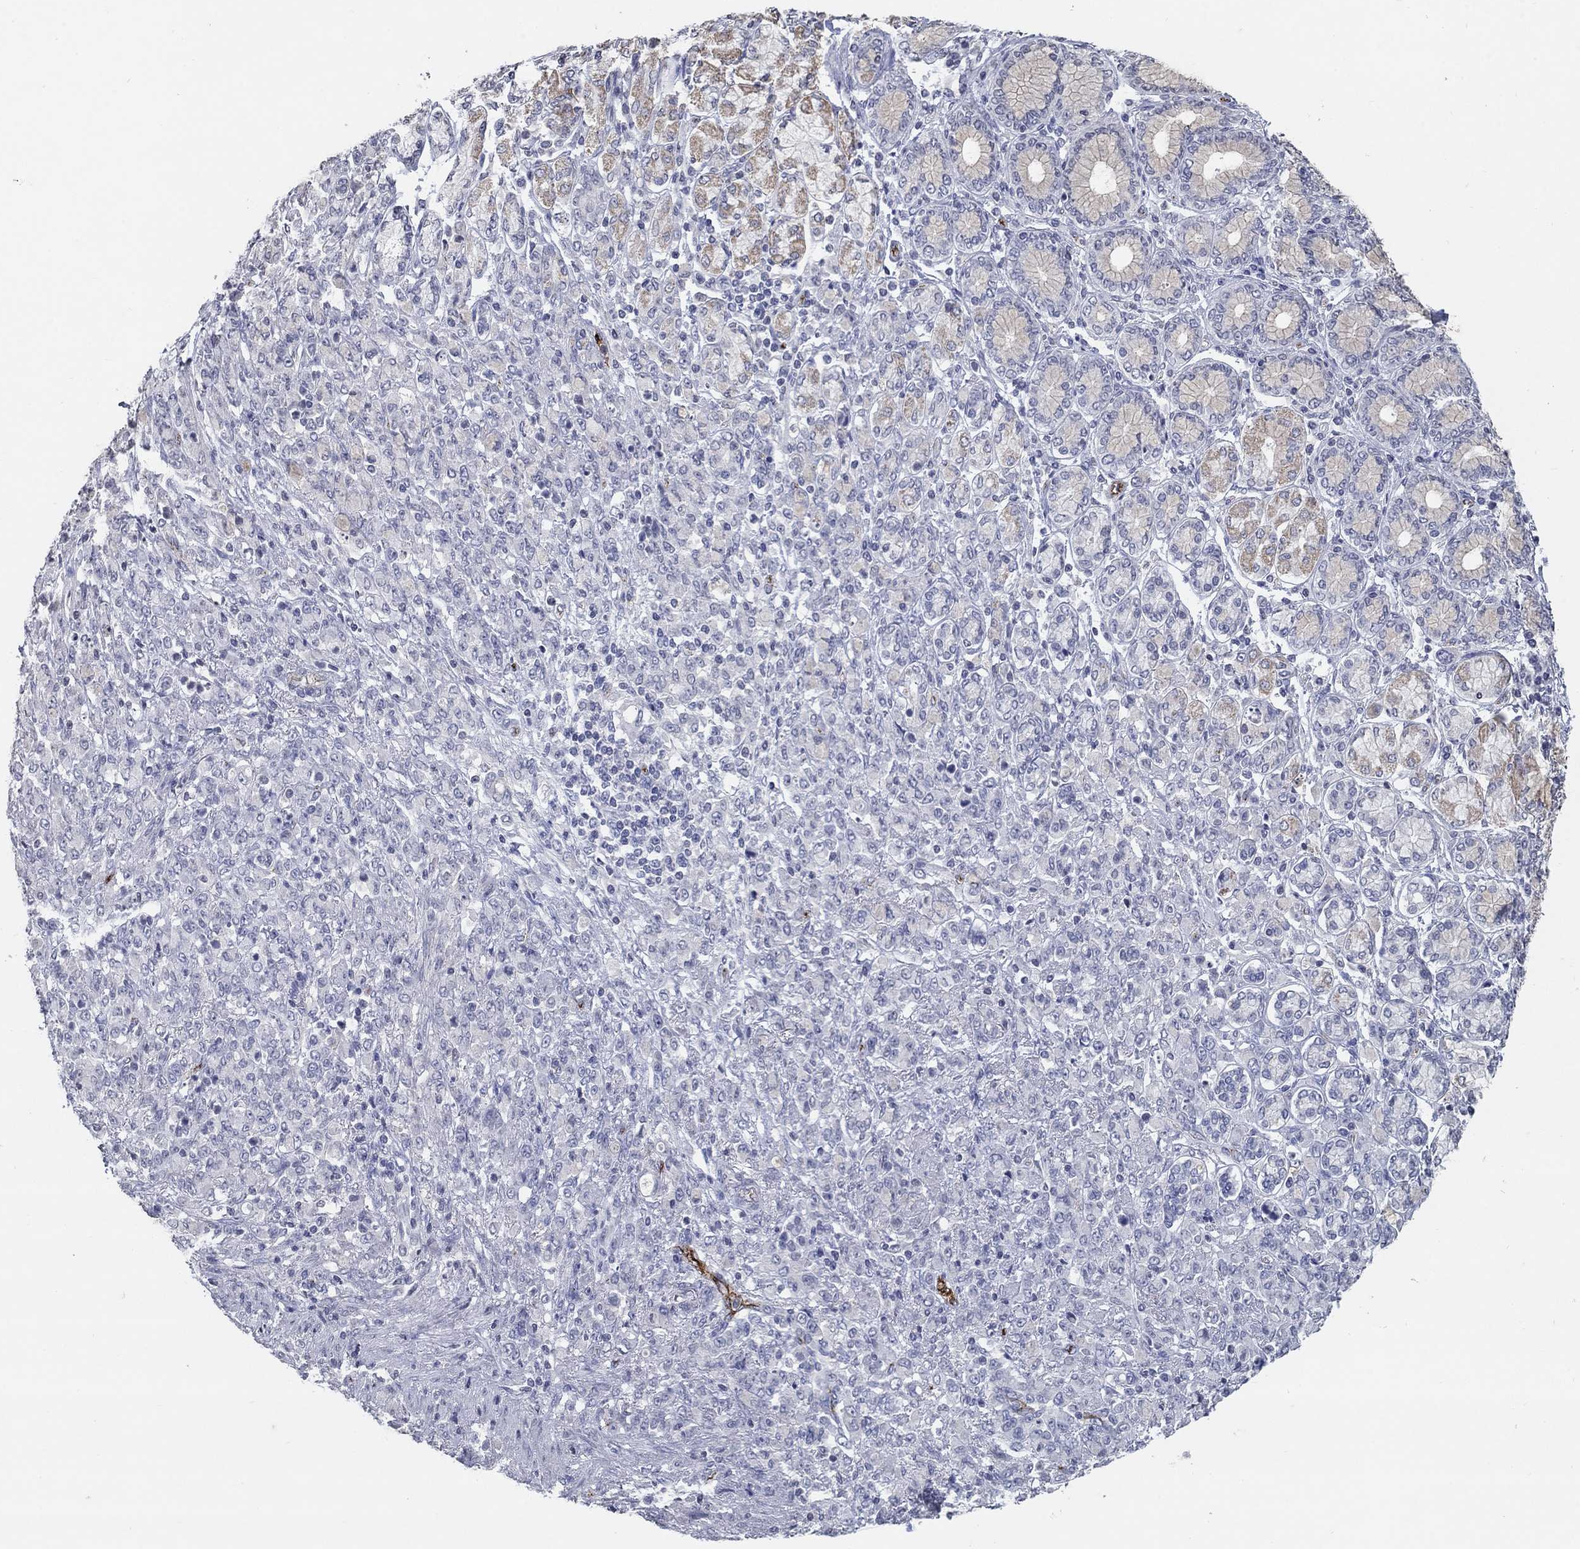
{"staining": {"intensity": "negative", "quantity": "none", "location": "none"}, "tissue": "stomach cancer", "cell_type": "Tumor cells", "image_type": "cancer", "snomed": [{"axis": "morphology", "description": "Normal tissue, NOS"}, {"axis": "morphology", "description": "Adenocarcinoma, NOS"}, {"axis": "topography", "description": "Stomach"}], "caption": "Human stomach cancer stained for a protein using immunohistochemistry (IHC) shows no staining in tumor cells.", "gene": "TINAG", "patient": {"sex": "female", "age": 79}}